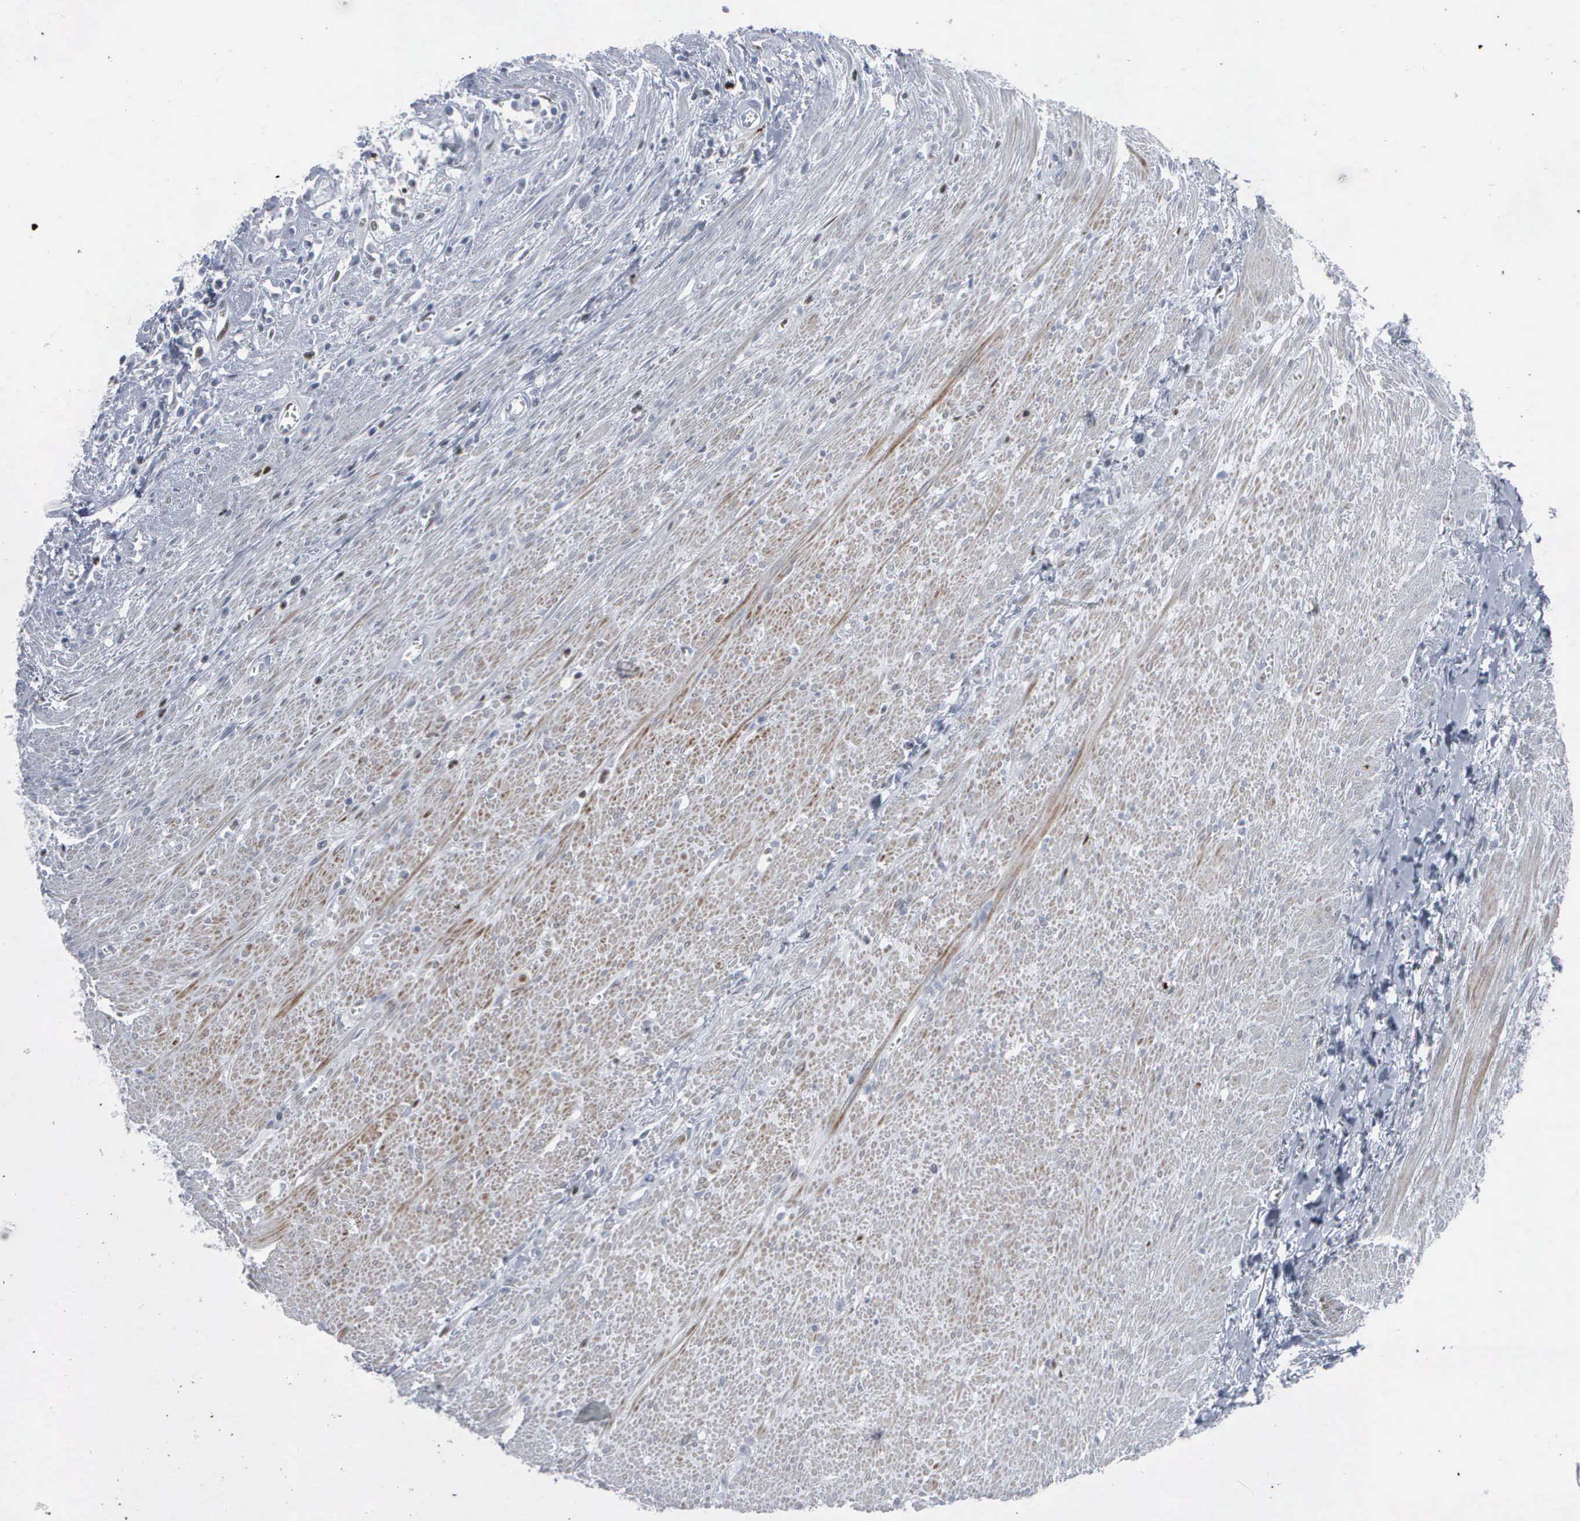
{"staining": {"intensity": "moderate", "quantity": "25%-75%", "location": "cytoplasmic/membranous,nuclear"}, "tissue": "colorectal cancer", "cell_type": "Tumor cells", "image_type": "cancer", "snomed": [{"axis": "morphology", "description": "Adenocarcinoma, NOS"}, {"axis": "topography", "description": "Rectum"}], "caption": "A photomicrograph of human adenocarcinoma (colorectal) stained for a protein reveals moderate cytoplasmic/membranous and nuclear brown staining in tumor cells.", "gene": "CCND3", "patient": {"sex": "male", "age": 70}}